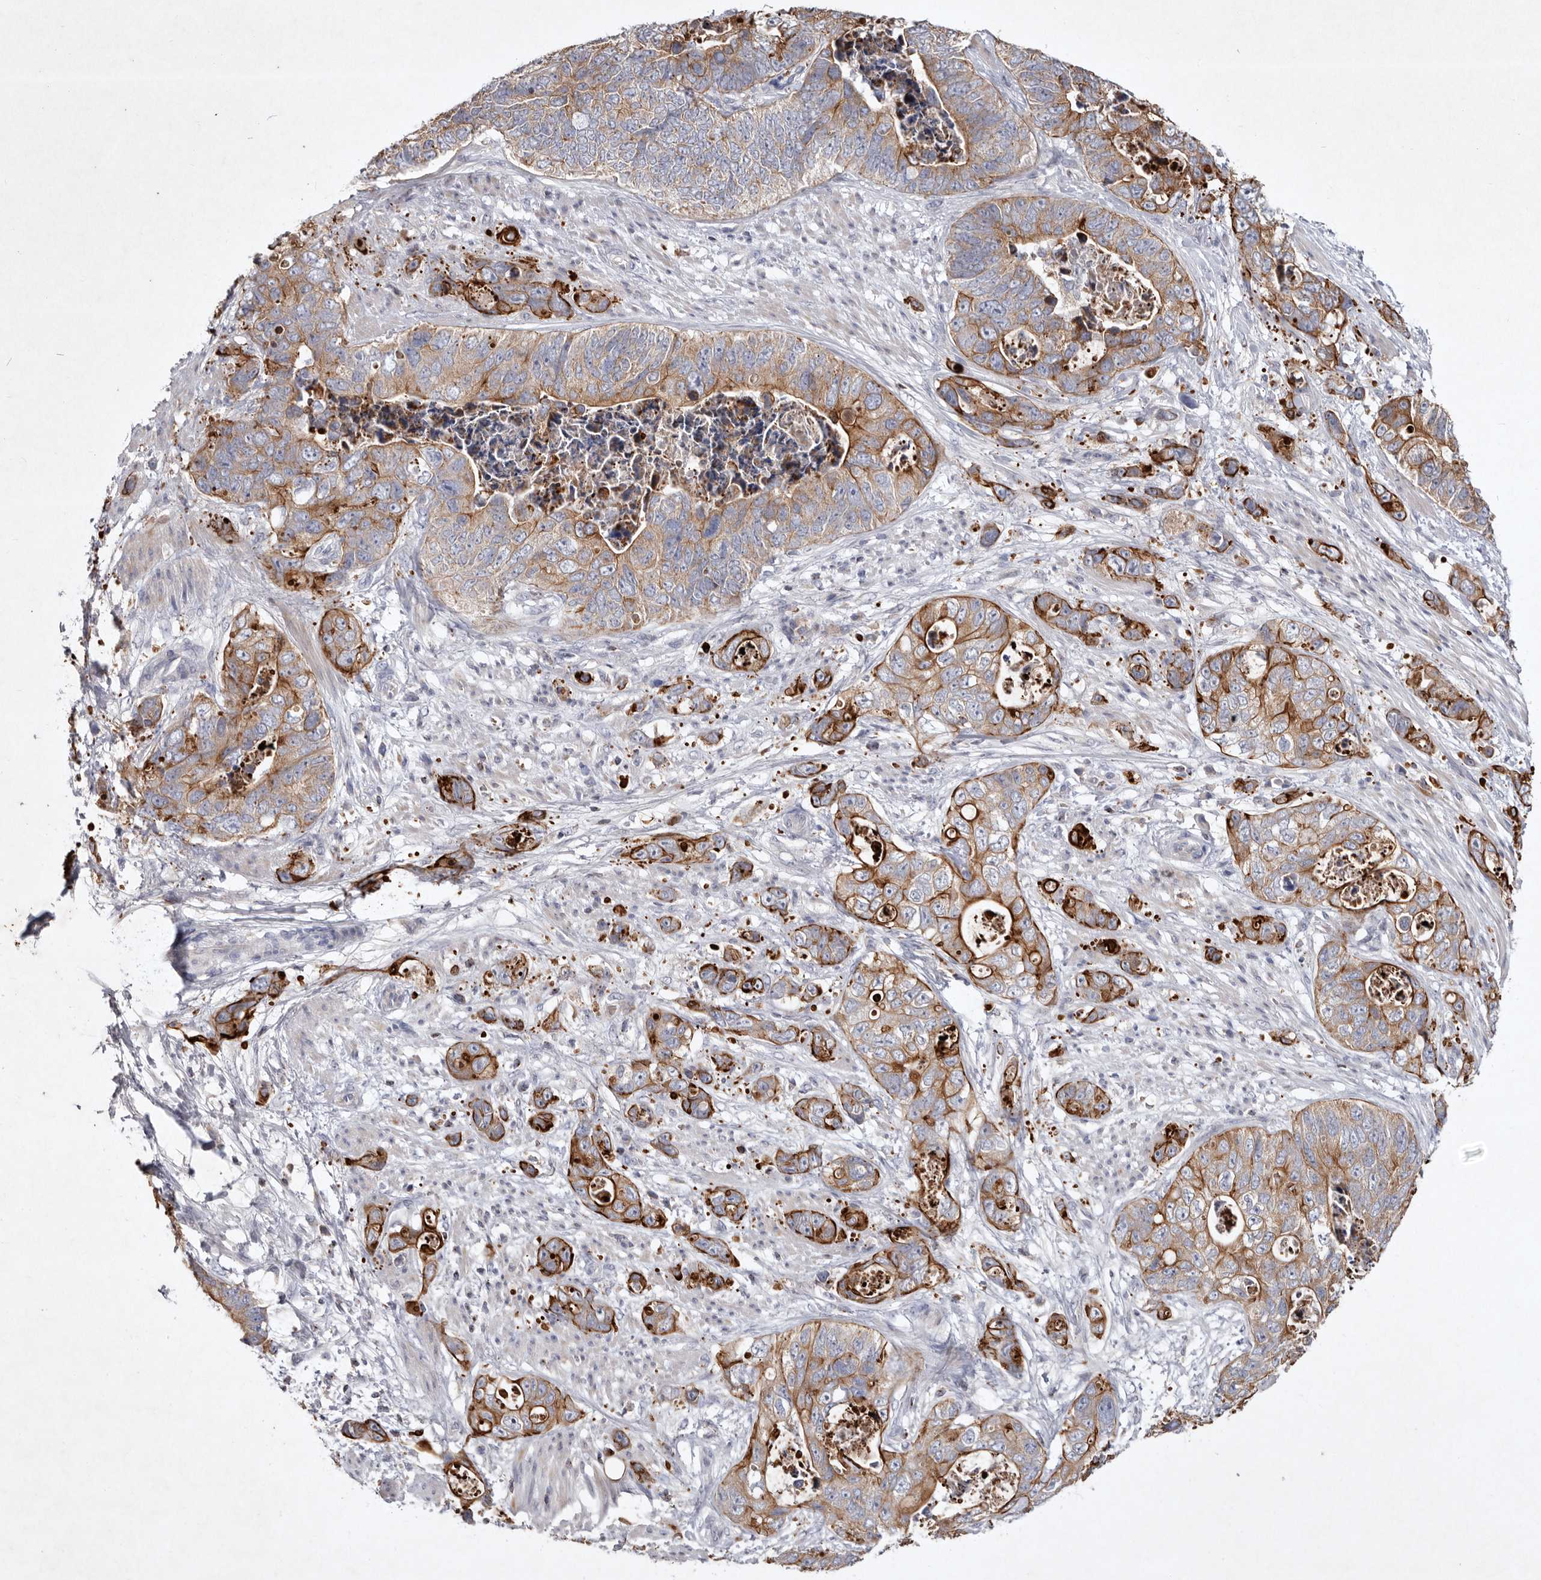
{"staining": {"intensity": "strong", "quantity": "25%-75%", "location": "cytoplasmic/membranous"}, "tissue": "stomach cancer", "cell_type": "Tumor cells", "image_type": "cancer", "snomed": [{"axis": "morphology", "description": "Normal tissue, NOS"}, {"axis": "morphology", "description": "Adenocarcinoma, NOS"}, {"axis": "topography", "description": "Stomach"}], "caption": "Stomach cancer (adenocarcinoma) stained for a protein displays strong cytoplasmic/membranous positivity in tumor cells. (Brightfield microscopy of DAB IHC at high magnification).", "gene": "TNFSF14", "patient": {"sex": "female", "age": 89}}